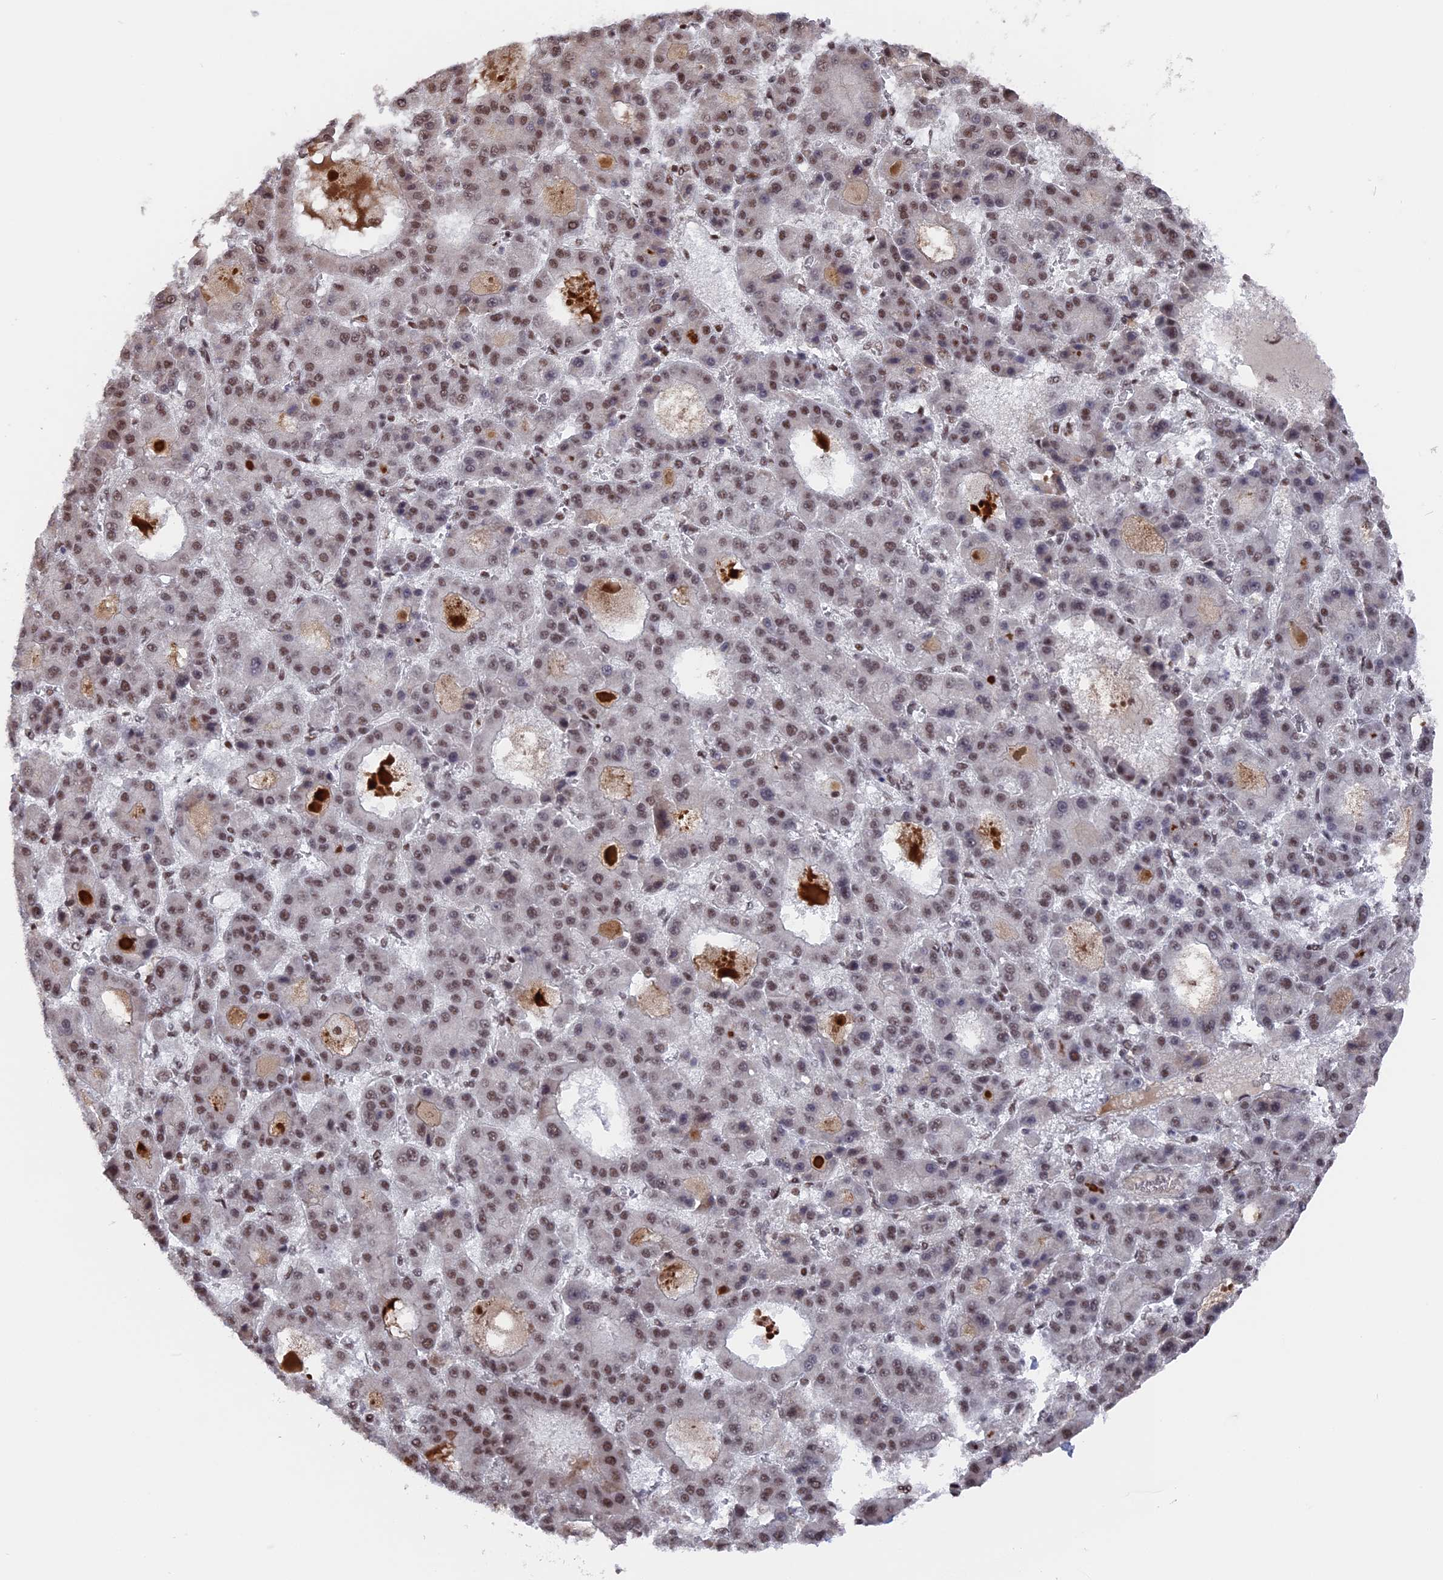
{"staining": {"intensity": "moderate", "quantity": ">75%", "location": "nuclear"}, "tissue": "liver cancer", "cell_type": "Tumor cells", "image_type": "cancer", "snomed": [{"axis": "morphology", "description": "Carcinoma, Hepatocellular, NOS"}, {"axis": "topography", "description": "Liver"}], "caption": "Immunohistochemical staining of human liver cancer demonstrates medium levels of moderate nuclear protein expression in approximately >75% of tumor cells.", "gene": "SF3A2", "patient": {"sex": "male", "age": 70}}